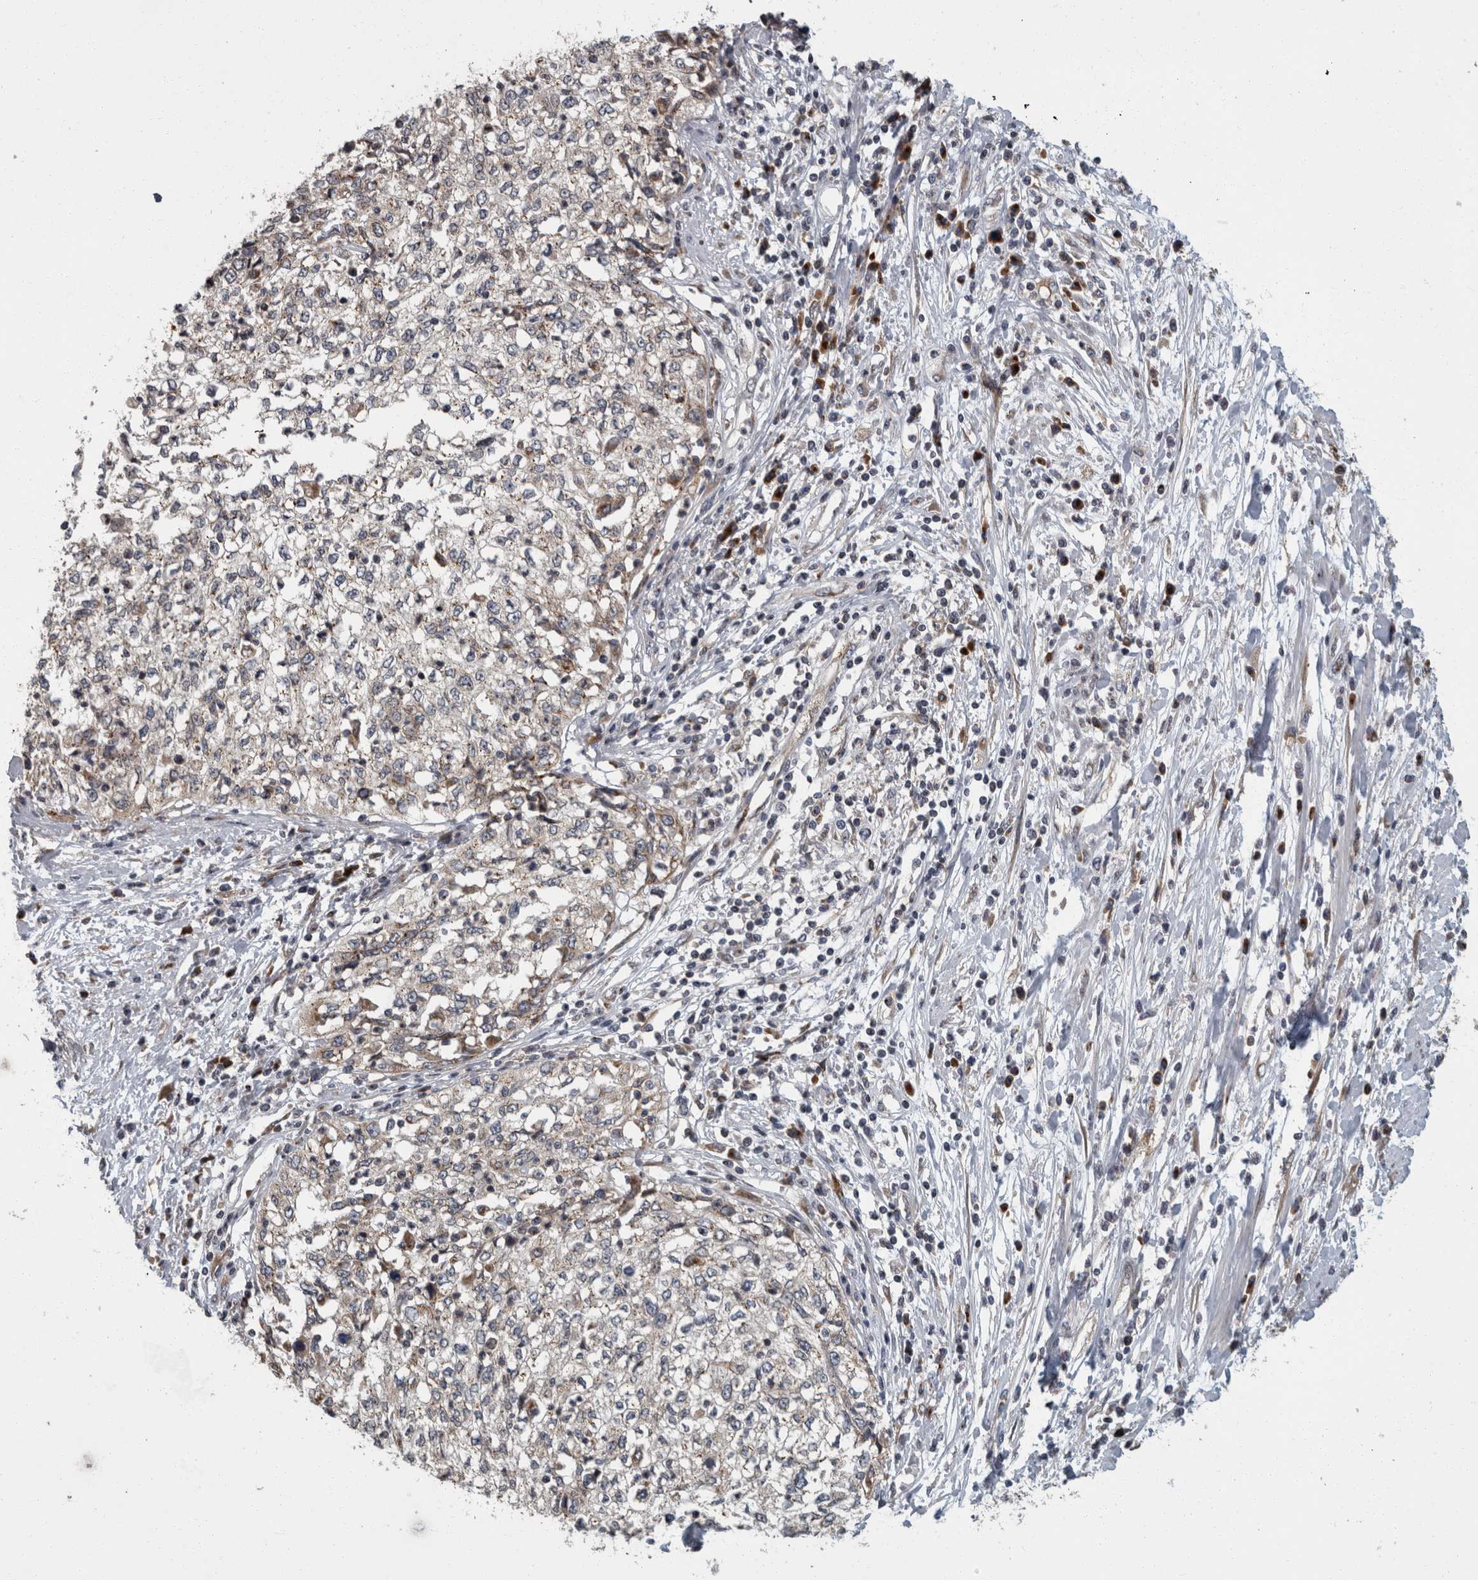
{"staining": {"intensity": "weak", "quantity": "<25%", "location": "cytoplasmic/membranous"}, "tissue": "cervical cancer", "cell_type": "Tumor cells", "image_type": "cancer", "snomed": [{"axis": "morphology", "description": "Squamous cell carcinoma, NOS"}, {"axis": "topography", "description": "Cervix"}], "caption": "Tumor cells are negative for protein expression in human cervical cancer (squamous cell carcinoma). Brightfield microscopy of immunohistochemistry stained with DAB (brown) and hematoxylin (blue), captured at high magnification.", "gene": "LMAN2L", "patient": {"sex": "female", "age": 57}}